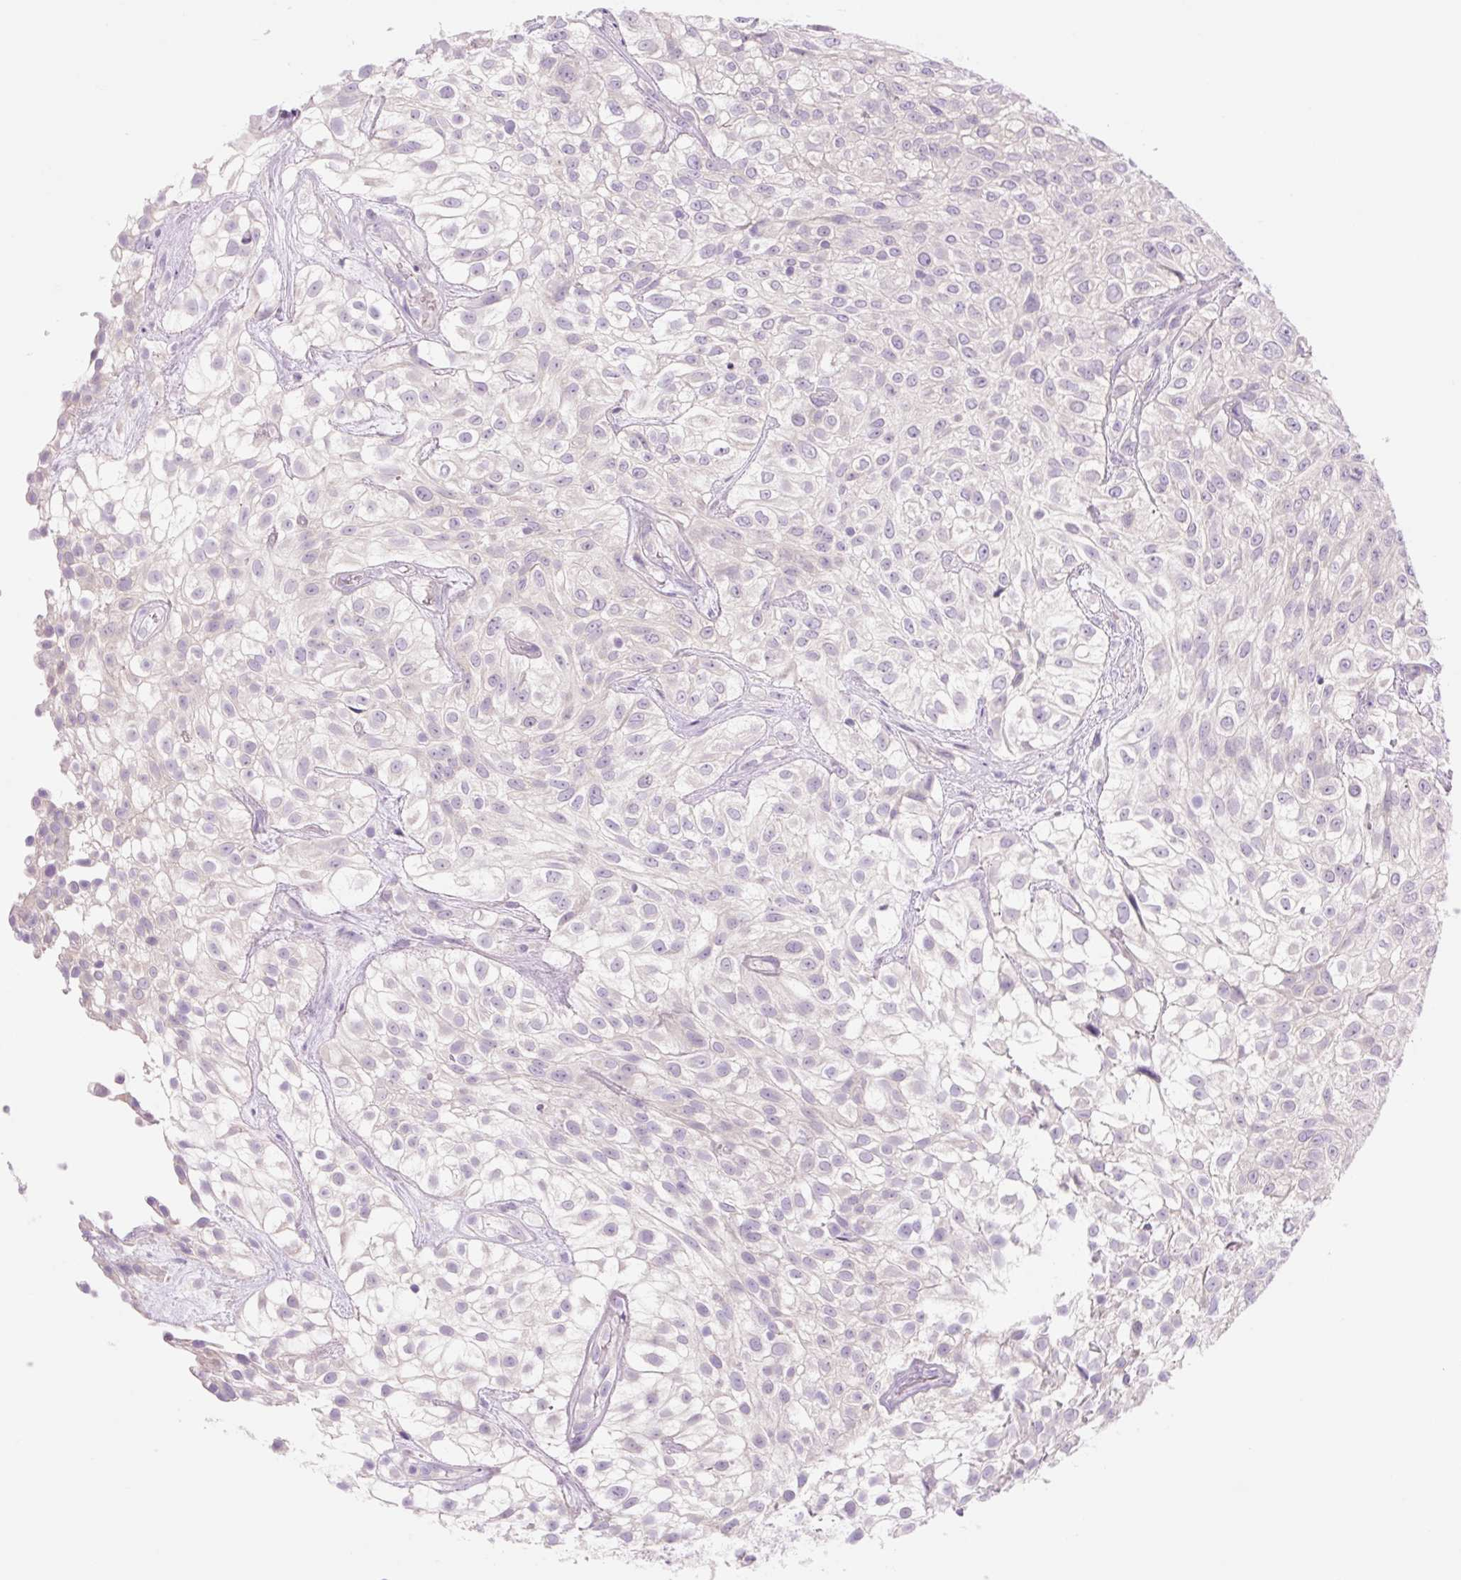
{"staining": {"intensity": "negative", "quantity": "none", "location": "none"}, "tissue": "urothelial cancer", "cell_type": "Tumor cells", "image_type": "cancer", "snomed": [{"axis": "morphology", "description": "Urothelial carcinoma, High grade"}, {"axis": "topography", "description": "Urinary bladder"}], "caption": "Immunohistochemistry micrograph of neoplastic tissue: urothelial cancer stained with DAB (3,3'-diaminobenzidine) exhibits no significant protein staining in tumor cells.", "gene": "CELF6", "patient": {"sex": "male", "age": 56}}